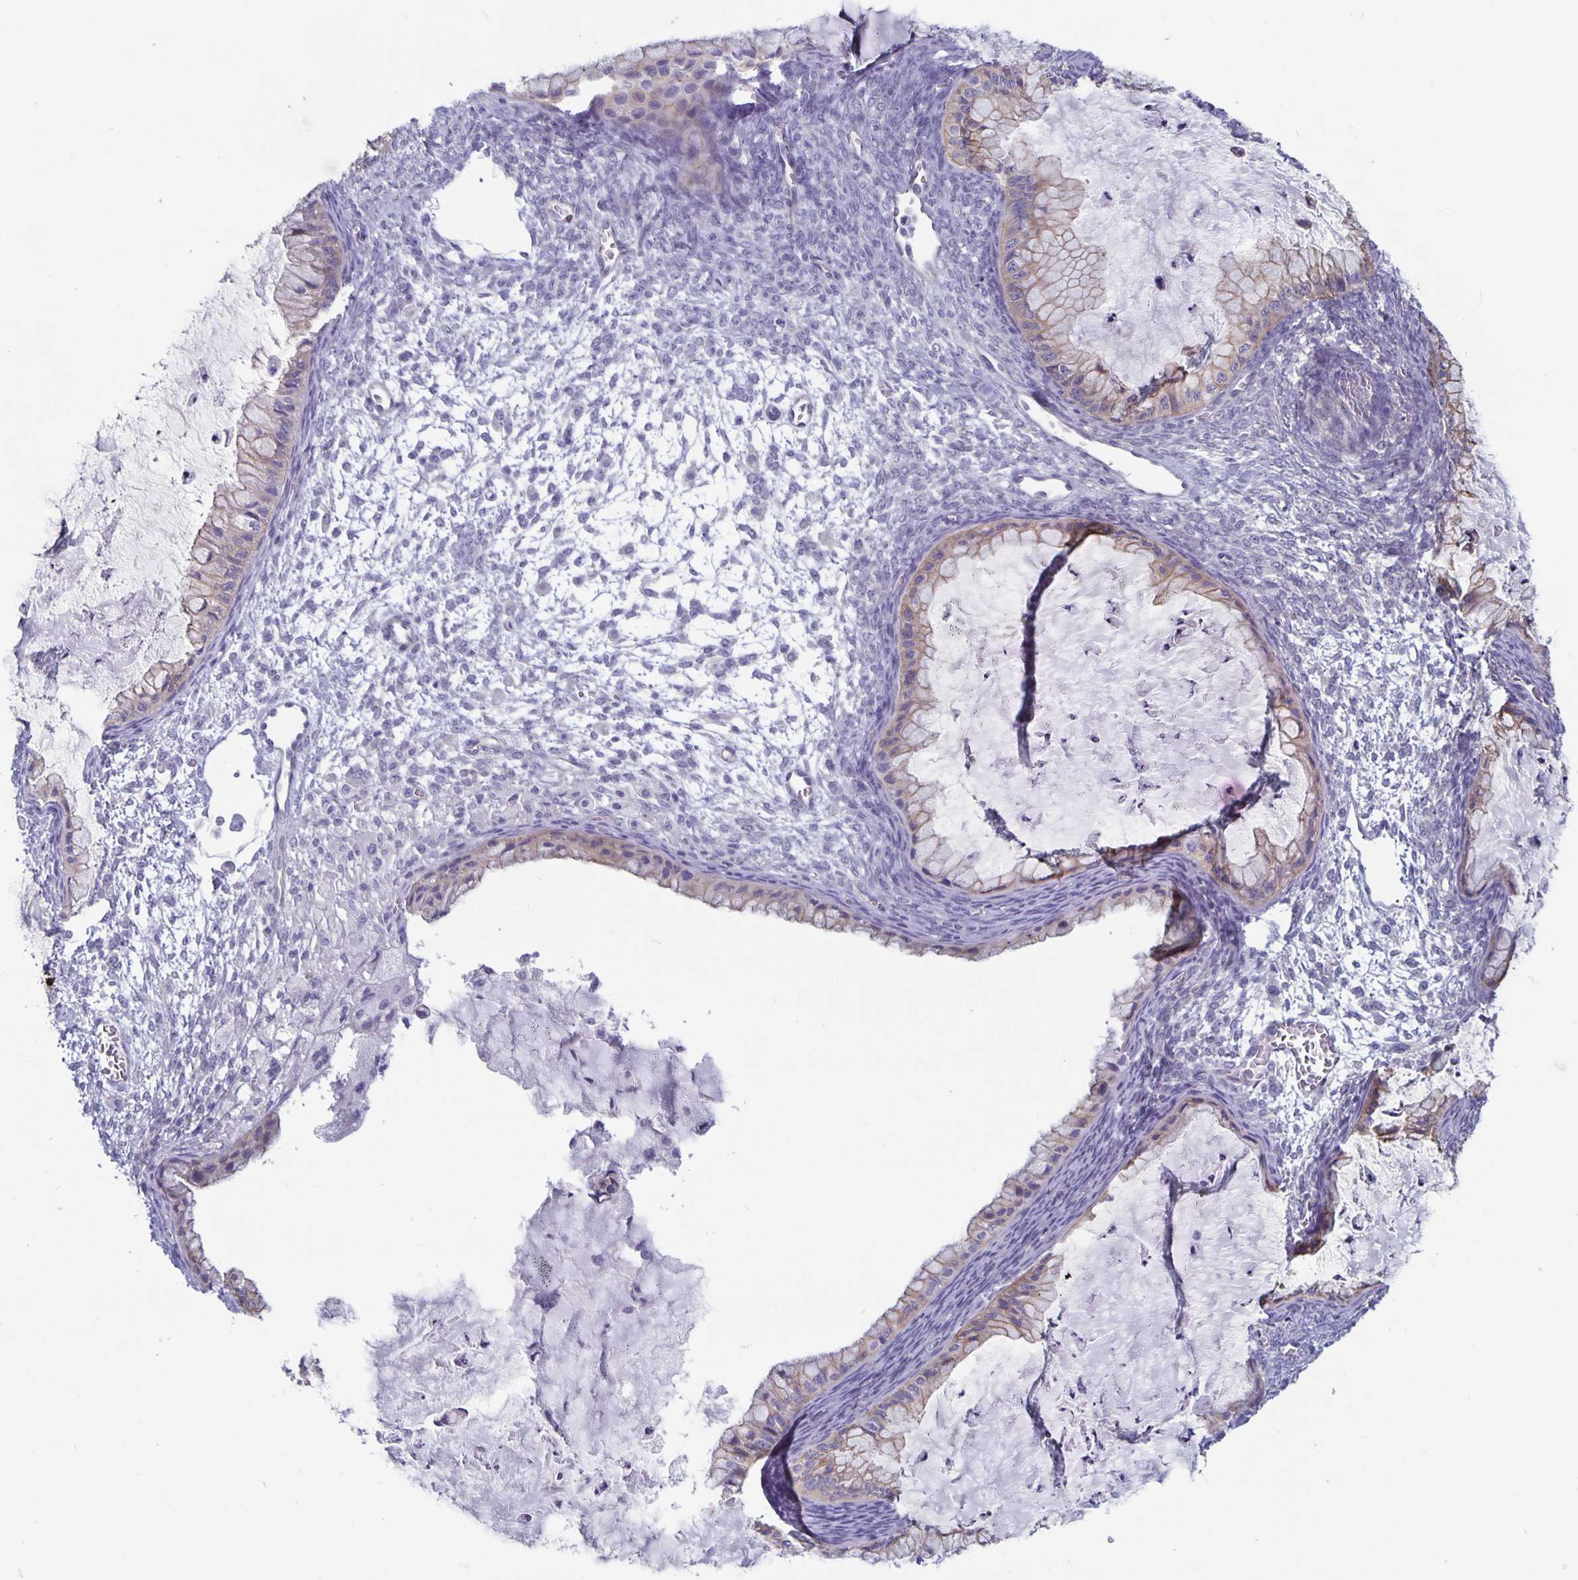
{"staining": {"intensity": "weak", "quantity": "25%-75%", "location": "cytoplasmic/membranous"}, "tissue": "ovarian cancer", "cell_type": "Tumor cells", "image_type": "cancer", "snomed": [{"axis": "morphology", "description": "Cystadenocarcinoma, mucinous, NOS"}, {"axis": "topography", "description": "Ovary"}], "caption": "Brown immunohistochemical staining in ovarian cancer displays weak cytoplasmic/membranous expression in about 25%-75% of tumor cells.", "gene": "PLCB3", "patient": {"sex": "female", "age": 72}}